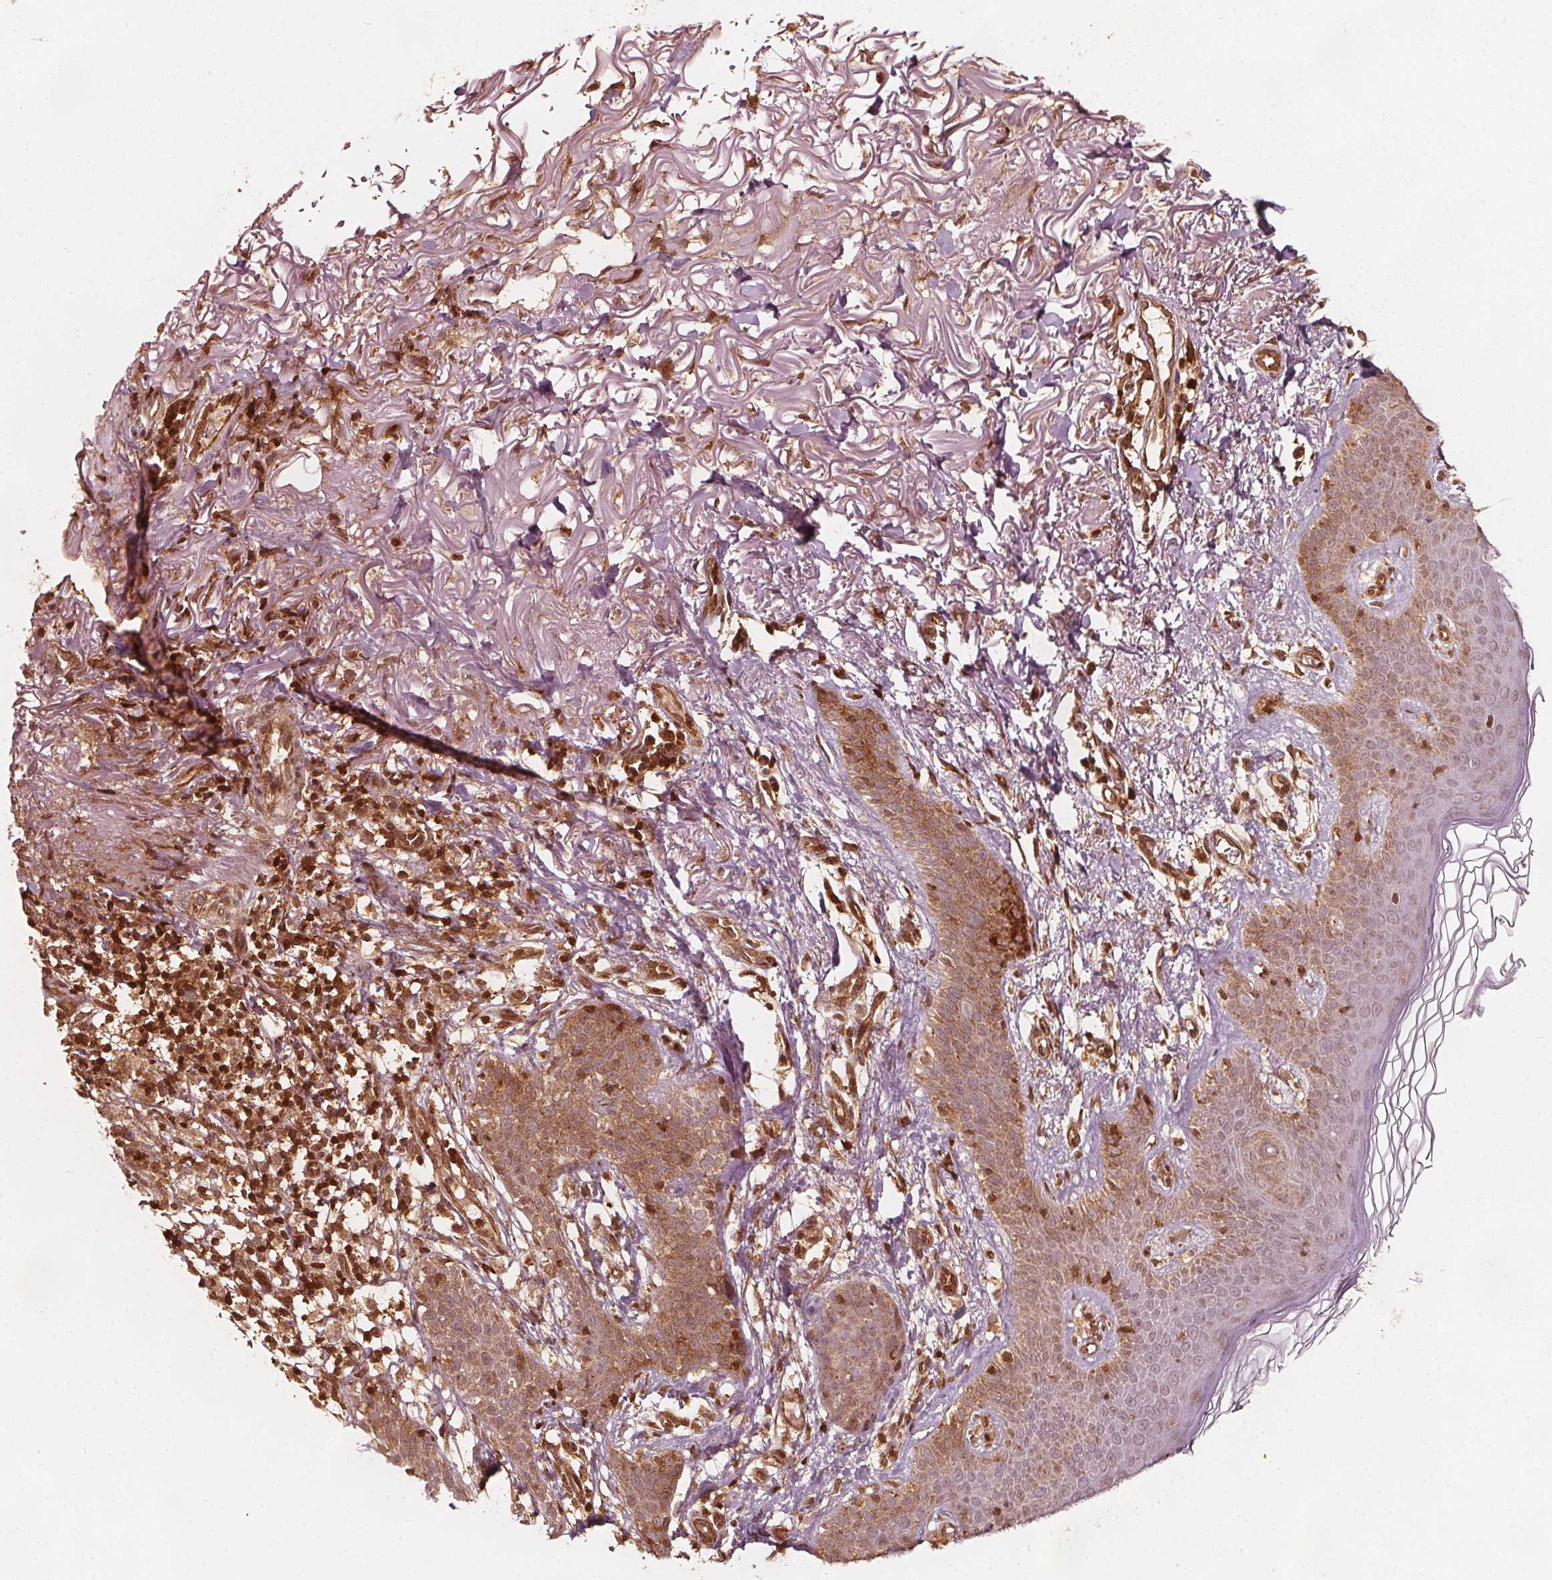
{"staining": {"intensity": "moderate", "quantity": ">75%", "location": "cytoplasmic/membranous"}, "tissue": "skin cancer", "cell_type": "Tumor cells", "image_type": "cancer", "snomed": [{"axis": "morphology", "description": "Basal cell carcinoma"}, {"axis": "topography", "description": "Skin"}], "caption": "Immunohistochemical staining of skin cancer (basal cell carcinoma) exhibits moderate cytoplasmic/membranous protein positivity in about >75% of tumor cells.", "gene": "AIP", "patient": {"sex": "female", "age": 78}}